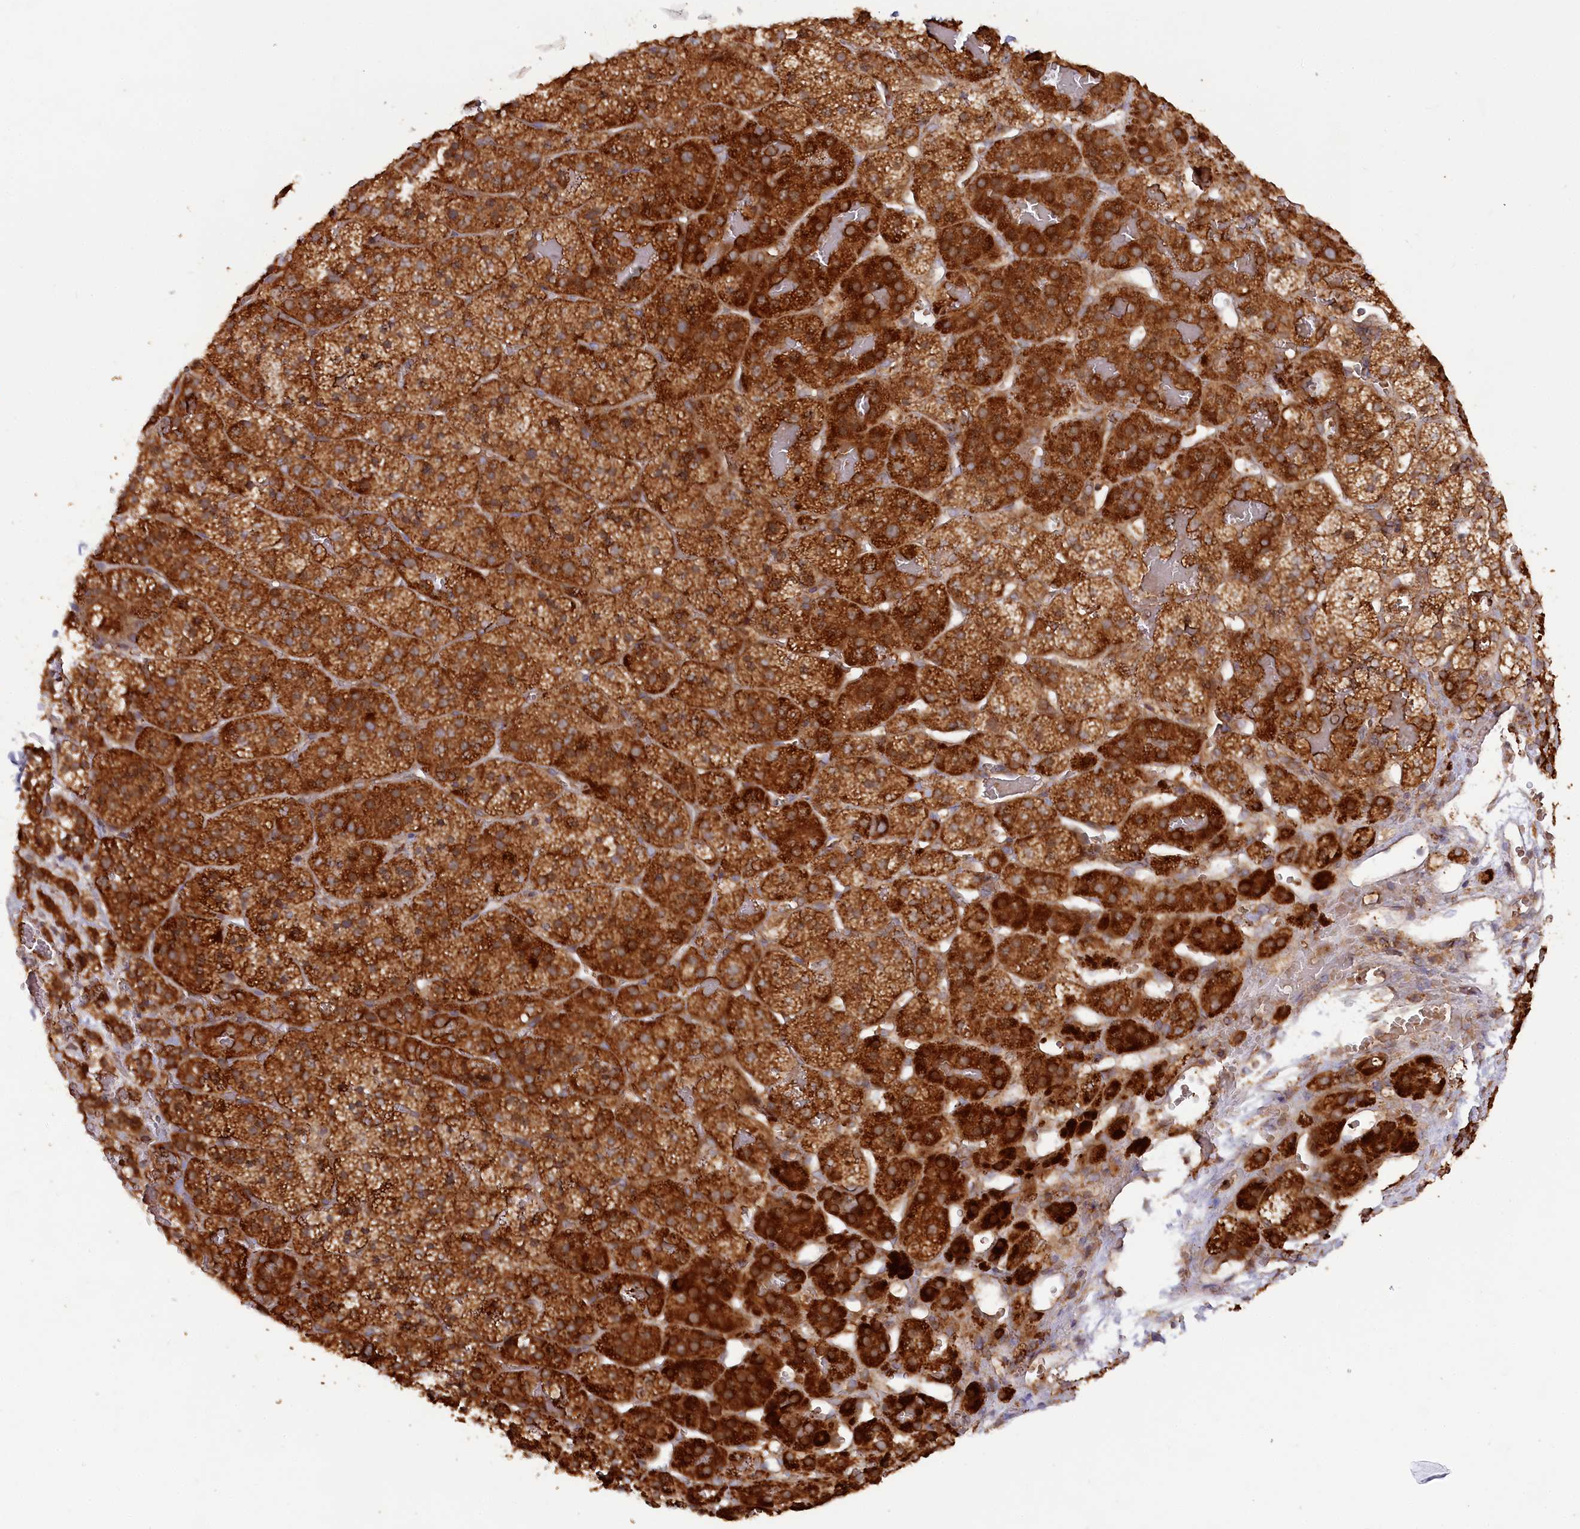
{"staining": {"intensity": "strong", "quantity": ">75%", "location": "cytoplasmic/membranous"}, "tissue": "adrenal gland", "cell_type": "Glandular cells", "image_type": "normal", "snomed": [{"axis": "morphology", "description": "Normal tissue, NOS"}, {"axis": "topography", "description": "Adrenal gland"}], "caption": "A brown stain highlights strong cytoplasmic/membranous positivity of a protein in glandular cells of unremarkable adrenal gland.", "gene": "PAIP2", "patient": {"sex": "female", "age": 44}}